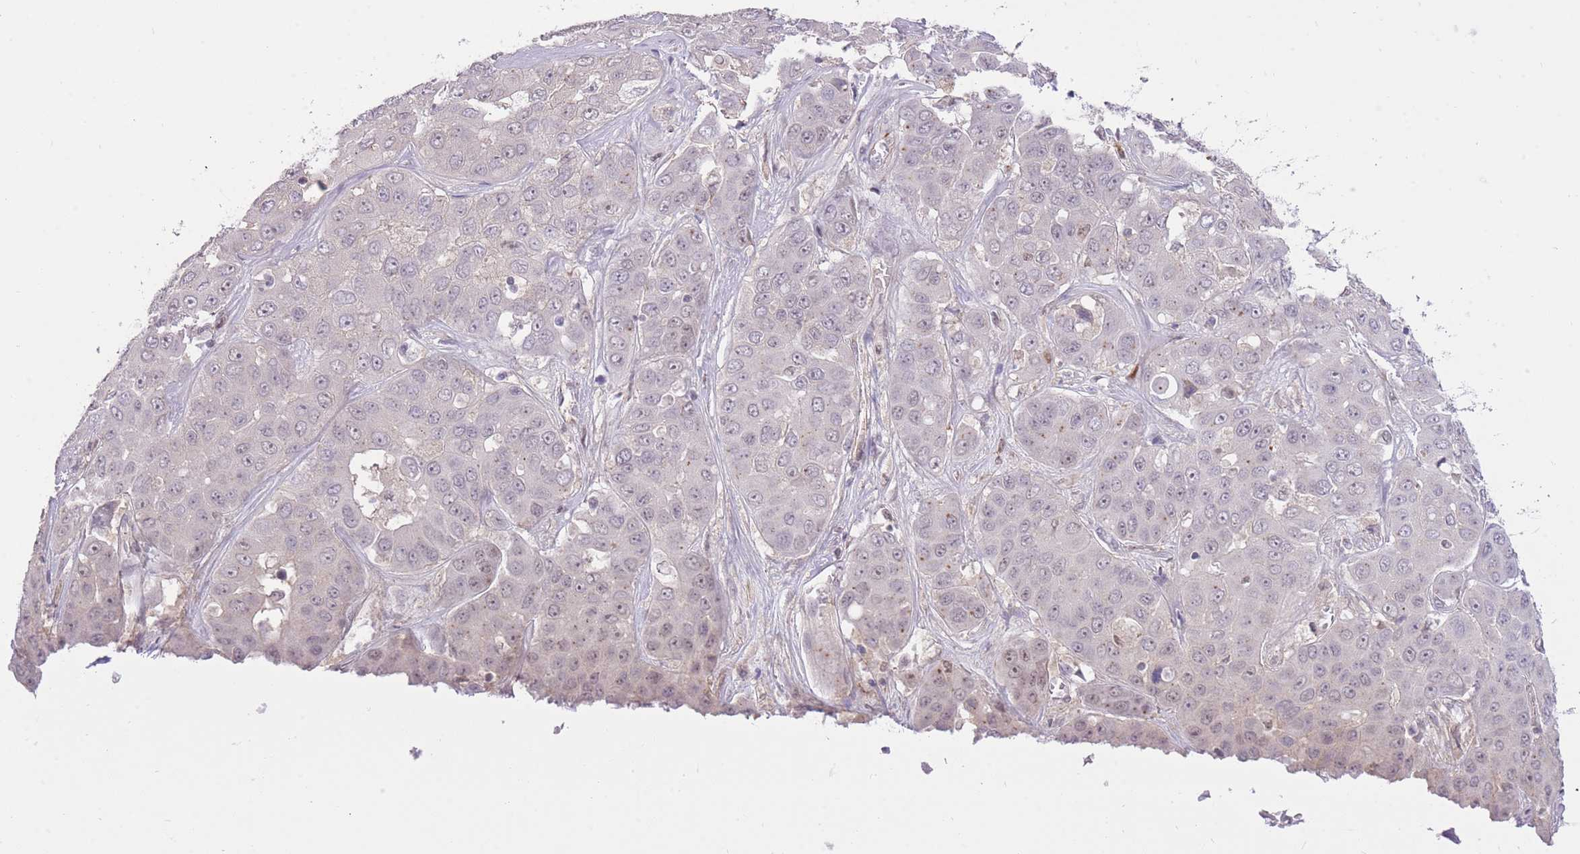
{"staining": {"intensity": "weak", "quantity": "<25%", "location": "nuclear"}, "tissue": "liver cancer", "cell_type": "Tumor cells", "image_type": "cancer", "snomed": [{"axis": "morphology", "description": "Cholangiocarcinoma"}, {"axis": "topography", "description": "Liver"}], "caption": "The image shows no significant staining in tumor cells of liver cancer (cholangiocarcinoma). (DAB IHC with hematoxylin counter stain).", "gene": "ELL", "patient": {"sex": "female", "age": 52}}